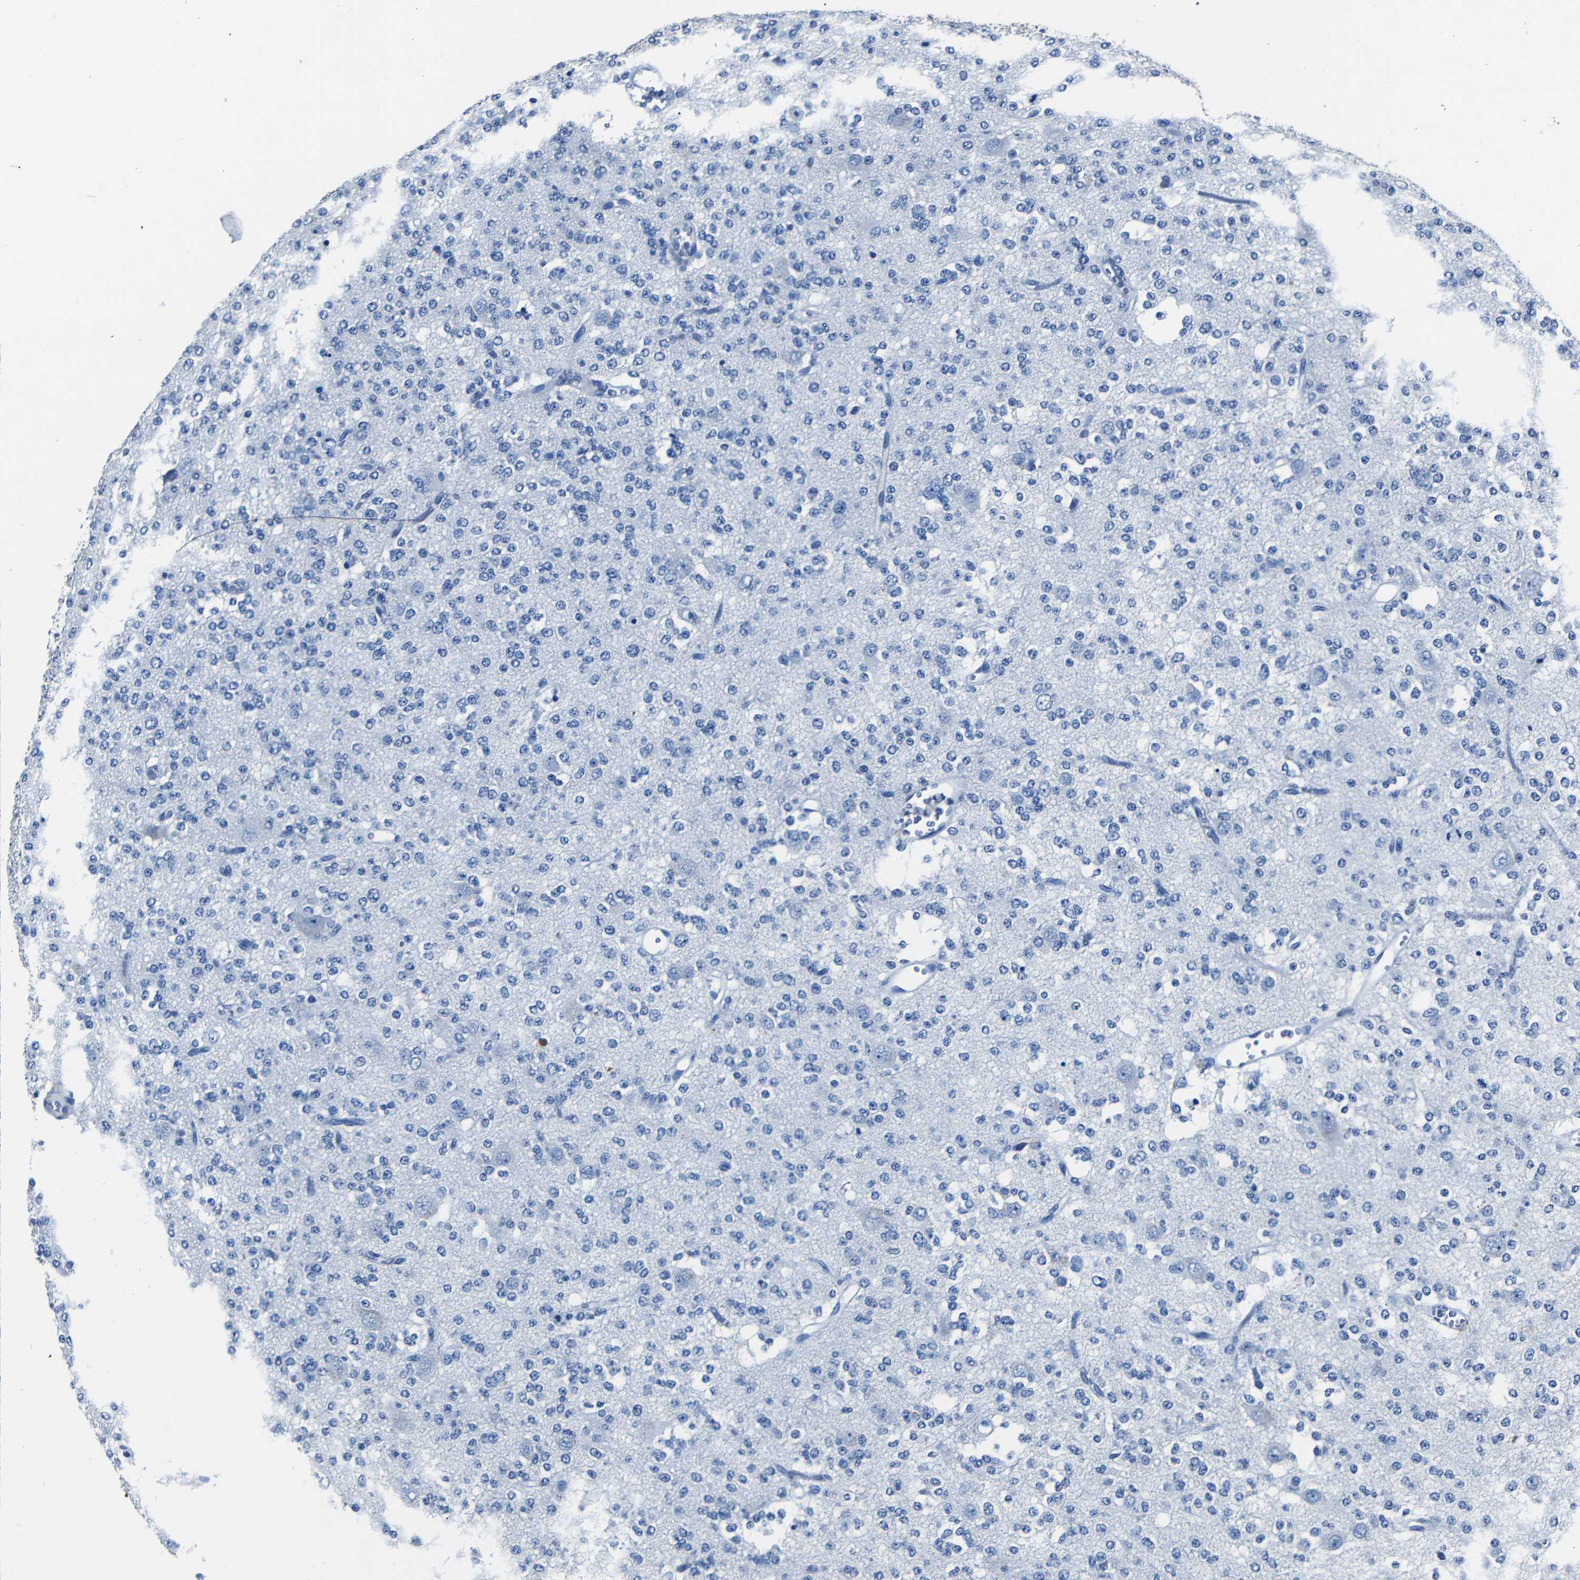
{"staining": {"intensity": "negative", "quantity": "none", "location": "none"}, "tissue": "glioma", "cell_type": "Tumor cells", "image_type": "cancer", "snomed": [{"axis": "morphology", "description": "Glioma, malignant, Low grade"}, {"axis": "topography", "description": "Brain"}], "caption": "Immunohistochemistry (IHC) of human glioma exhibits no staining in tumor cells.", "gene": "NCMAP", "patient": {"sex": "male", "age": 38}}